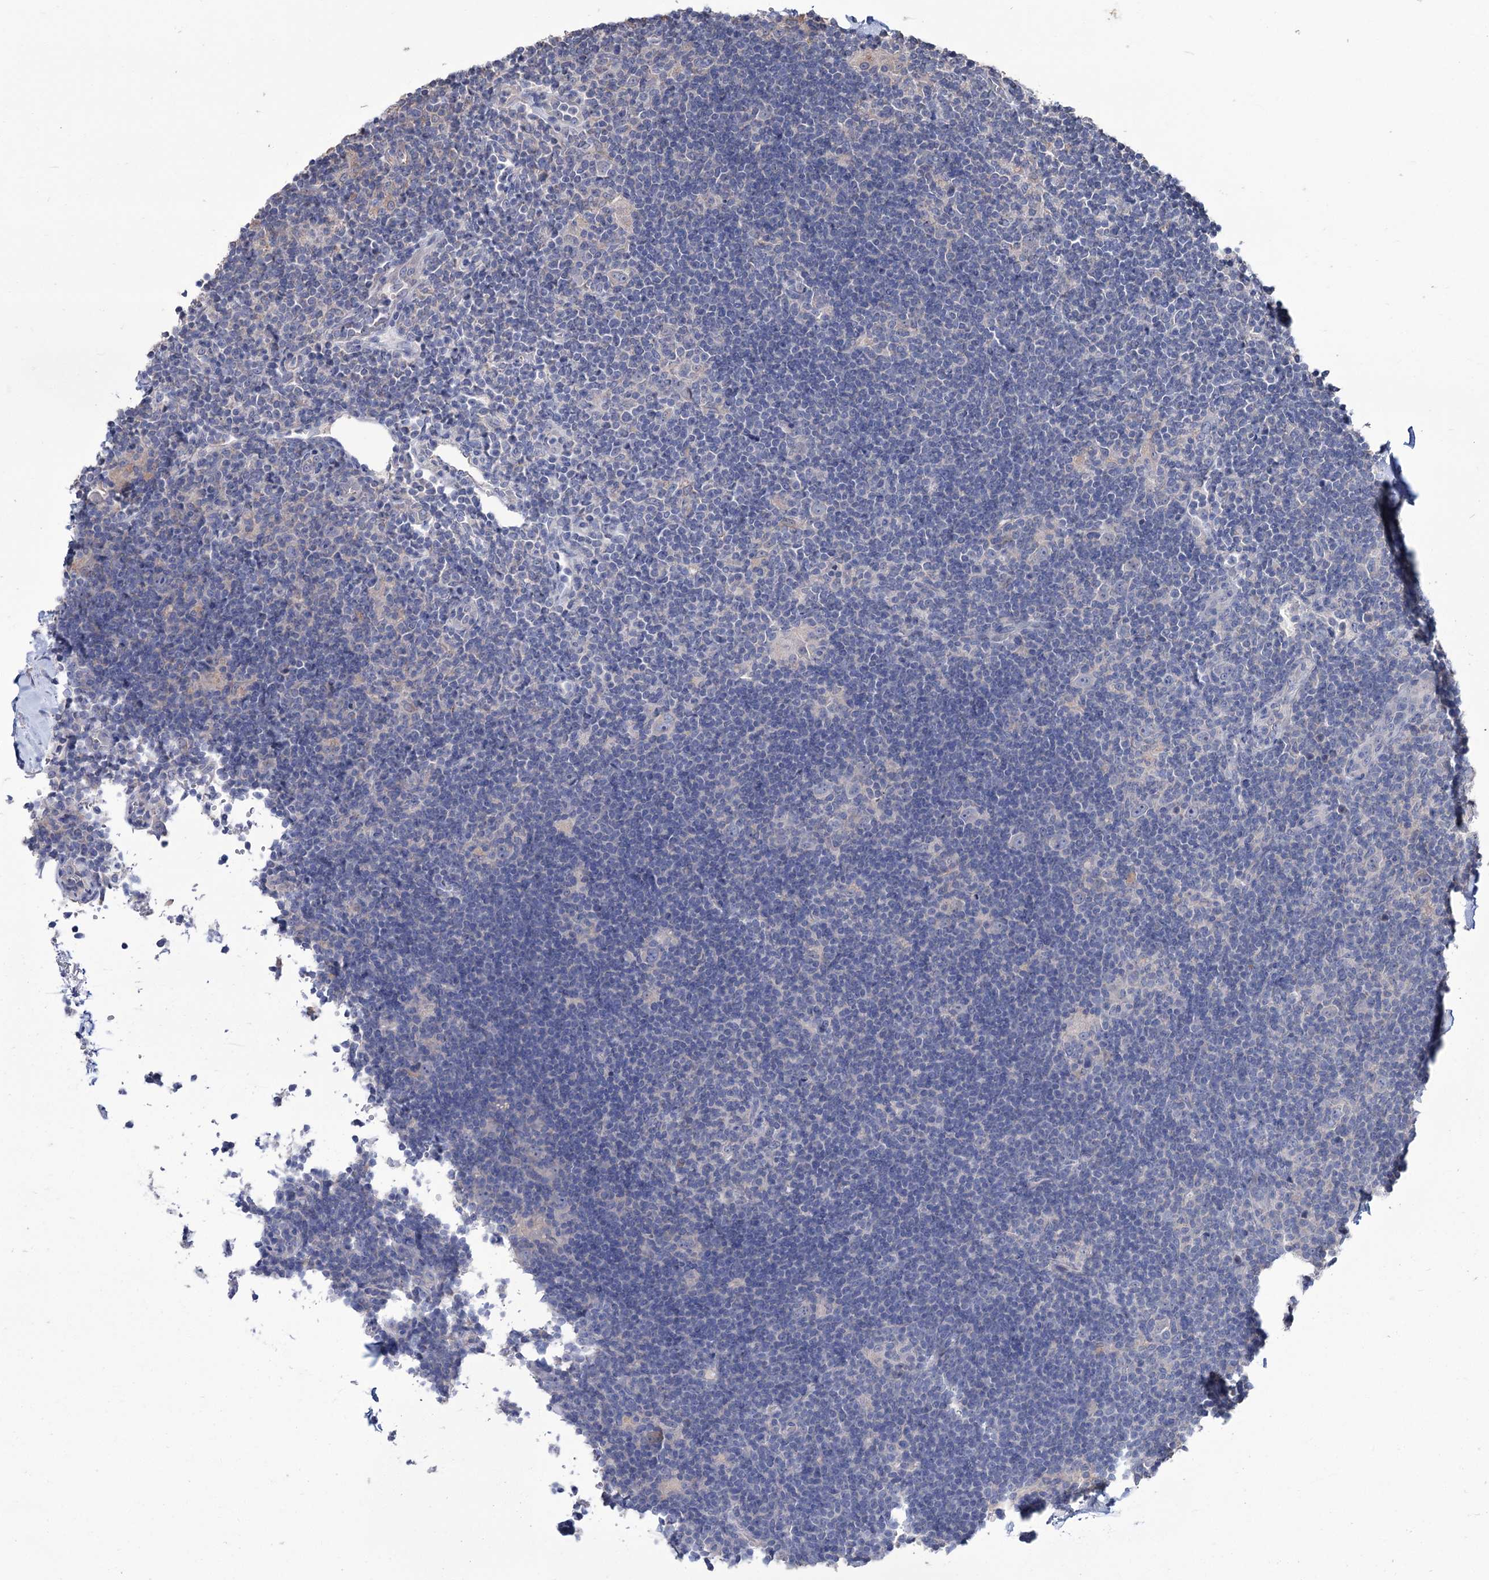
{"staining": {"intensity": "negative", "quantity": "none", "location": "none"}, "tissue": "lymphoma", "cell_type": "Tumor cells", "image_type": "cancer", "snomed": [{"axis": "morphology", "description": "Hodgkin's disease, NOS"}, {"axis": "topography", "description": "Lymph node"}], "caption": "Immunohistochemical staining of human Hodgkin's disease displays no significant expression in tumor cells. (Stains: DAB (3,3'-diaminobenzidine) IHC with hematoxylin counter stain, Microscopy: brightfield microscopy at high magnification).", "gene": "EPB41L5", "patient": {"sex": "female", "age": 57}}